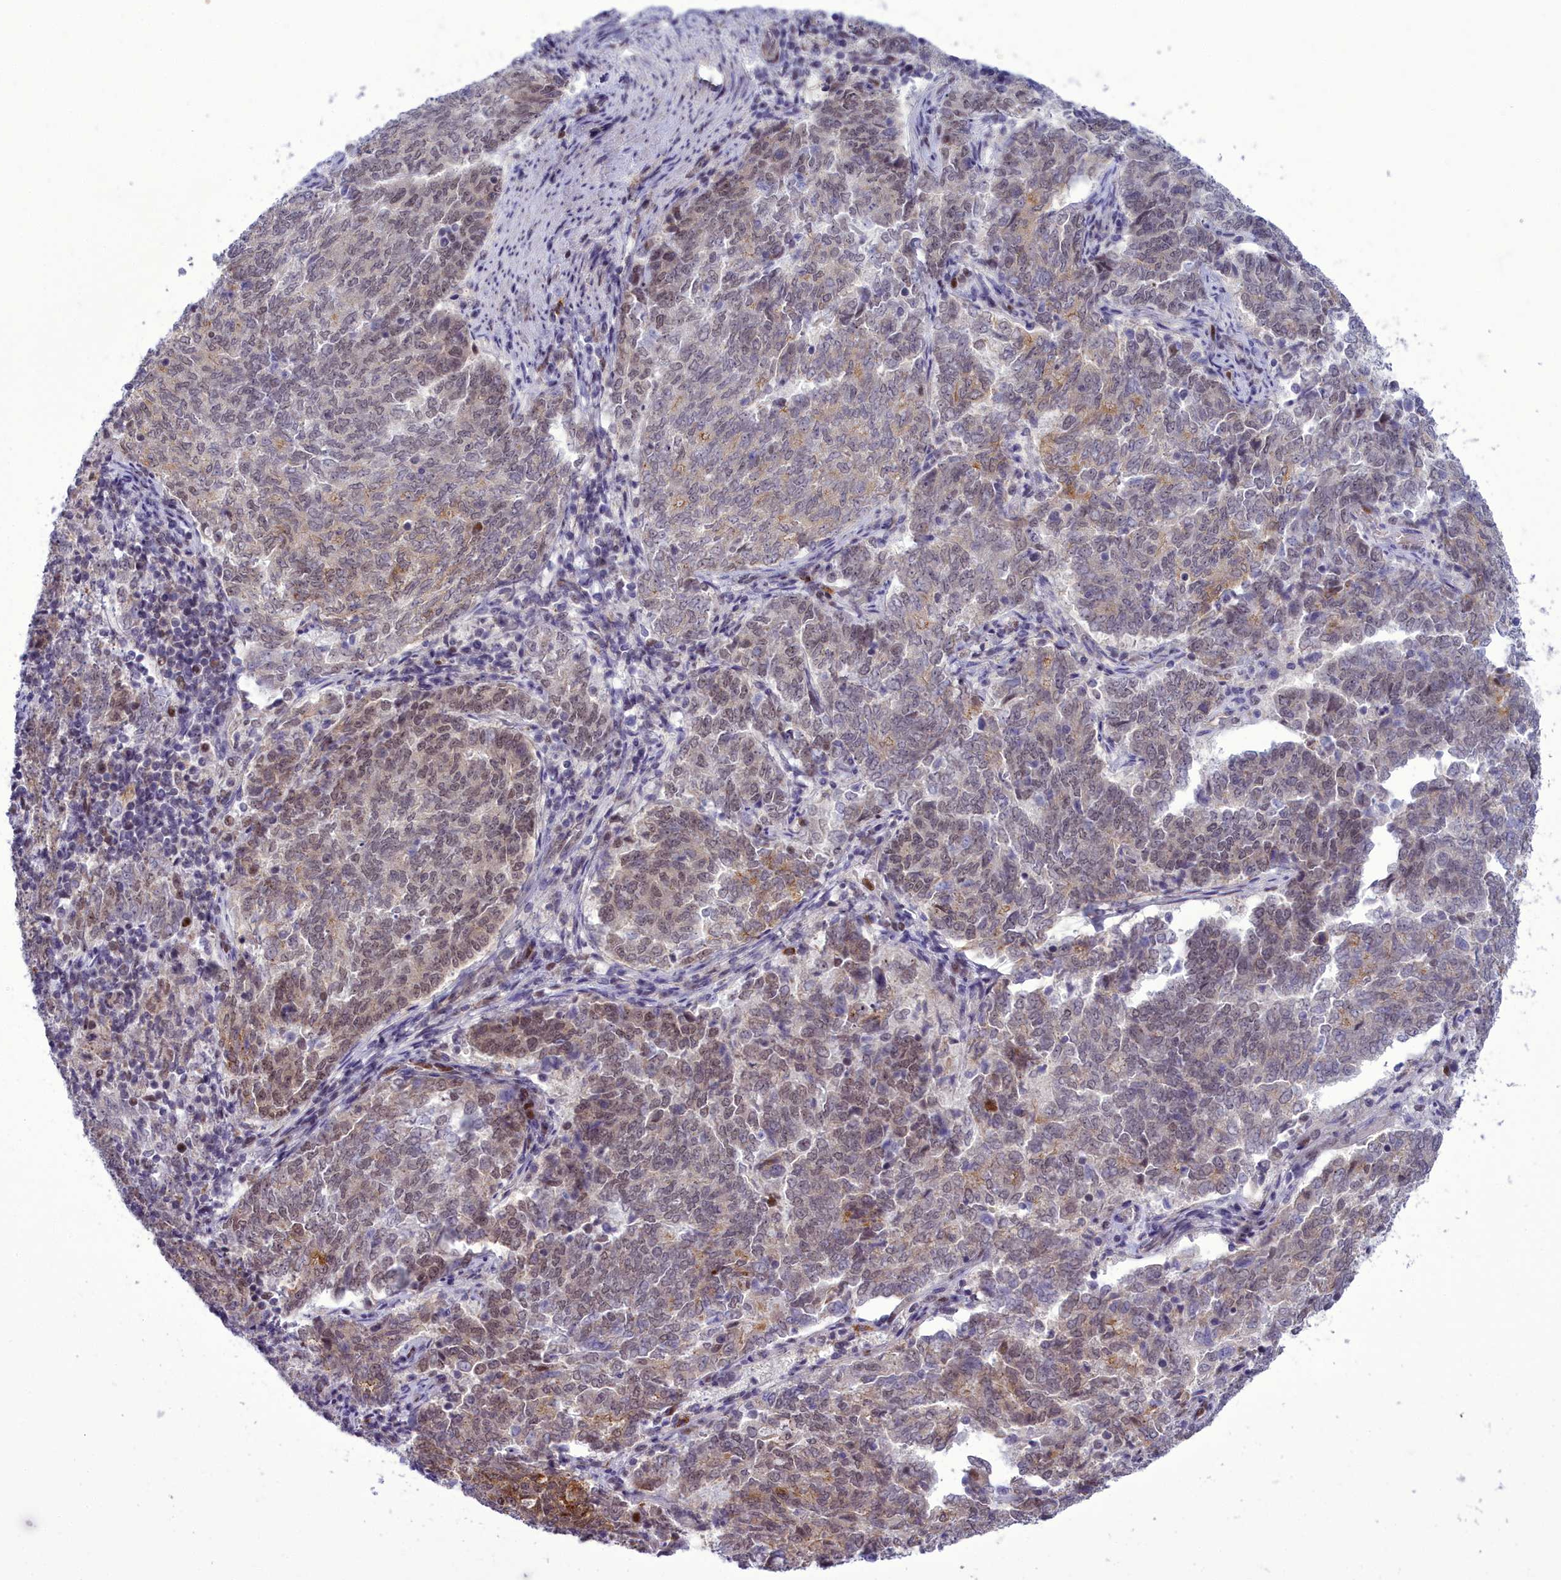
{"staining": {"intensity": "moderate", "quantity": "25%-75%", "location": "cytoplasmic/membranous,nuclear"}, "tissue": "endometrial cancer", "cell_type": "Tumor cells", "image_type": "cancer", "snomed": [{"axis": "morphology", "description": "Adenocarcinoma, NOS"}, {"axis": "topography", "description": "Endometrium"}], "caption": "Immunohistochemistry (IHC) of endometrial adenocarcinoma exhibits medium levels of moderate cytoplasmic/membranous and nuclear staining in approximately 25%-75% of tumor cells. (DAB (3,3'-diaminobenzidine) = brown stain, brightfield microscopy at high magnification).", "gene": "CEACAM19", "patient": {"sex": "female", "age": 80}}